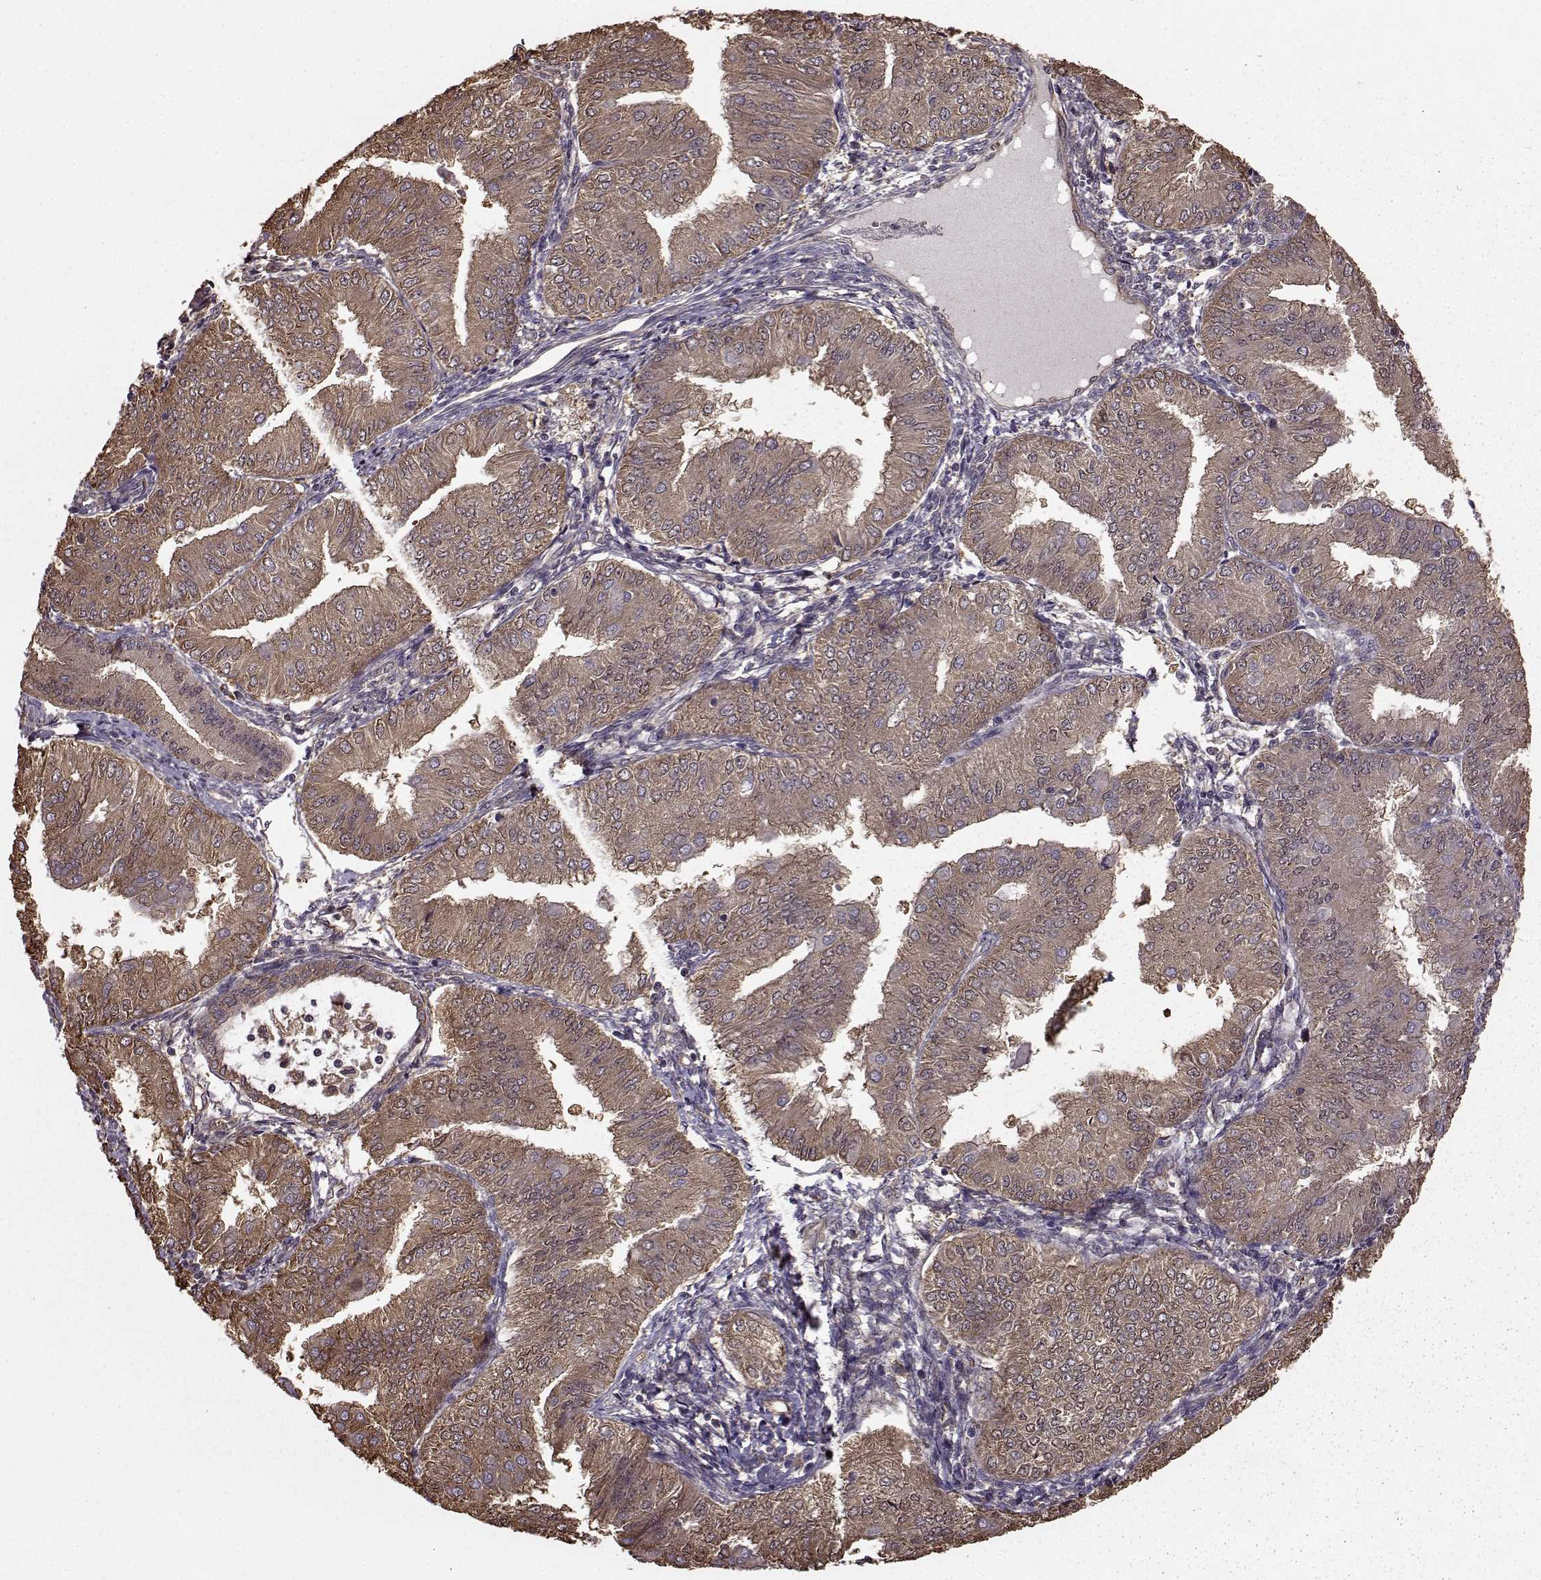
{"staining": {"intensity": "moderate", "quantity": ">75%", "location": "cytoplasmic/membranous"}, "tissue": "endometrial cancer", "cell_type": "Tumor cells", "image_type": "cancer", "snomed": [{"axis": "morphology", "description": "Adenocarcinoma, NOS"}, {"axis": "topography", "description": "Endometrium"}], "caption": "The image reveals staining of endometrial cancer, revealing moderate cytoplasmic/membranous protein expression (brown color) within tumor cells. (DAB (3,3'-diaminobenzidine) = brown stain, brightfield microscopy at high magnification).", "gene": "NME1-NME2", "patient": {"sex": "female", "age": 53}}